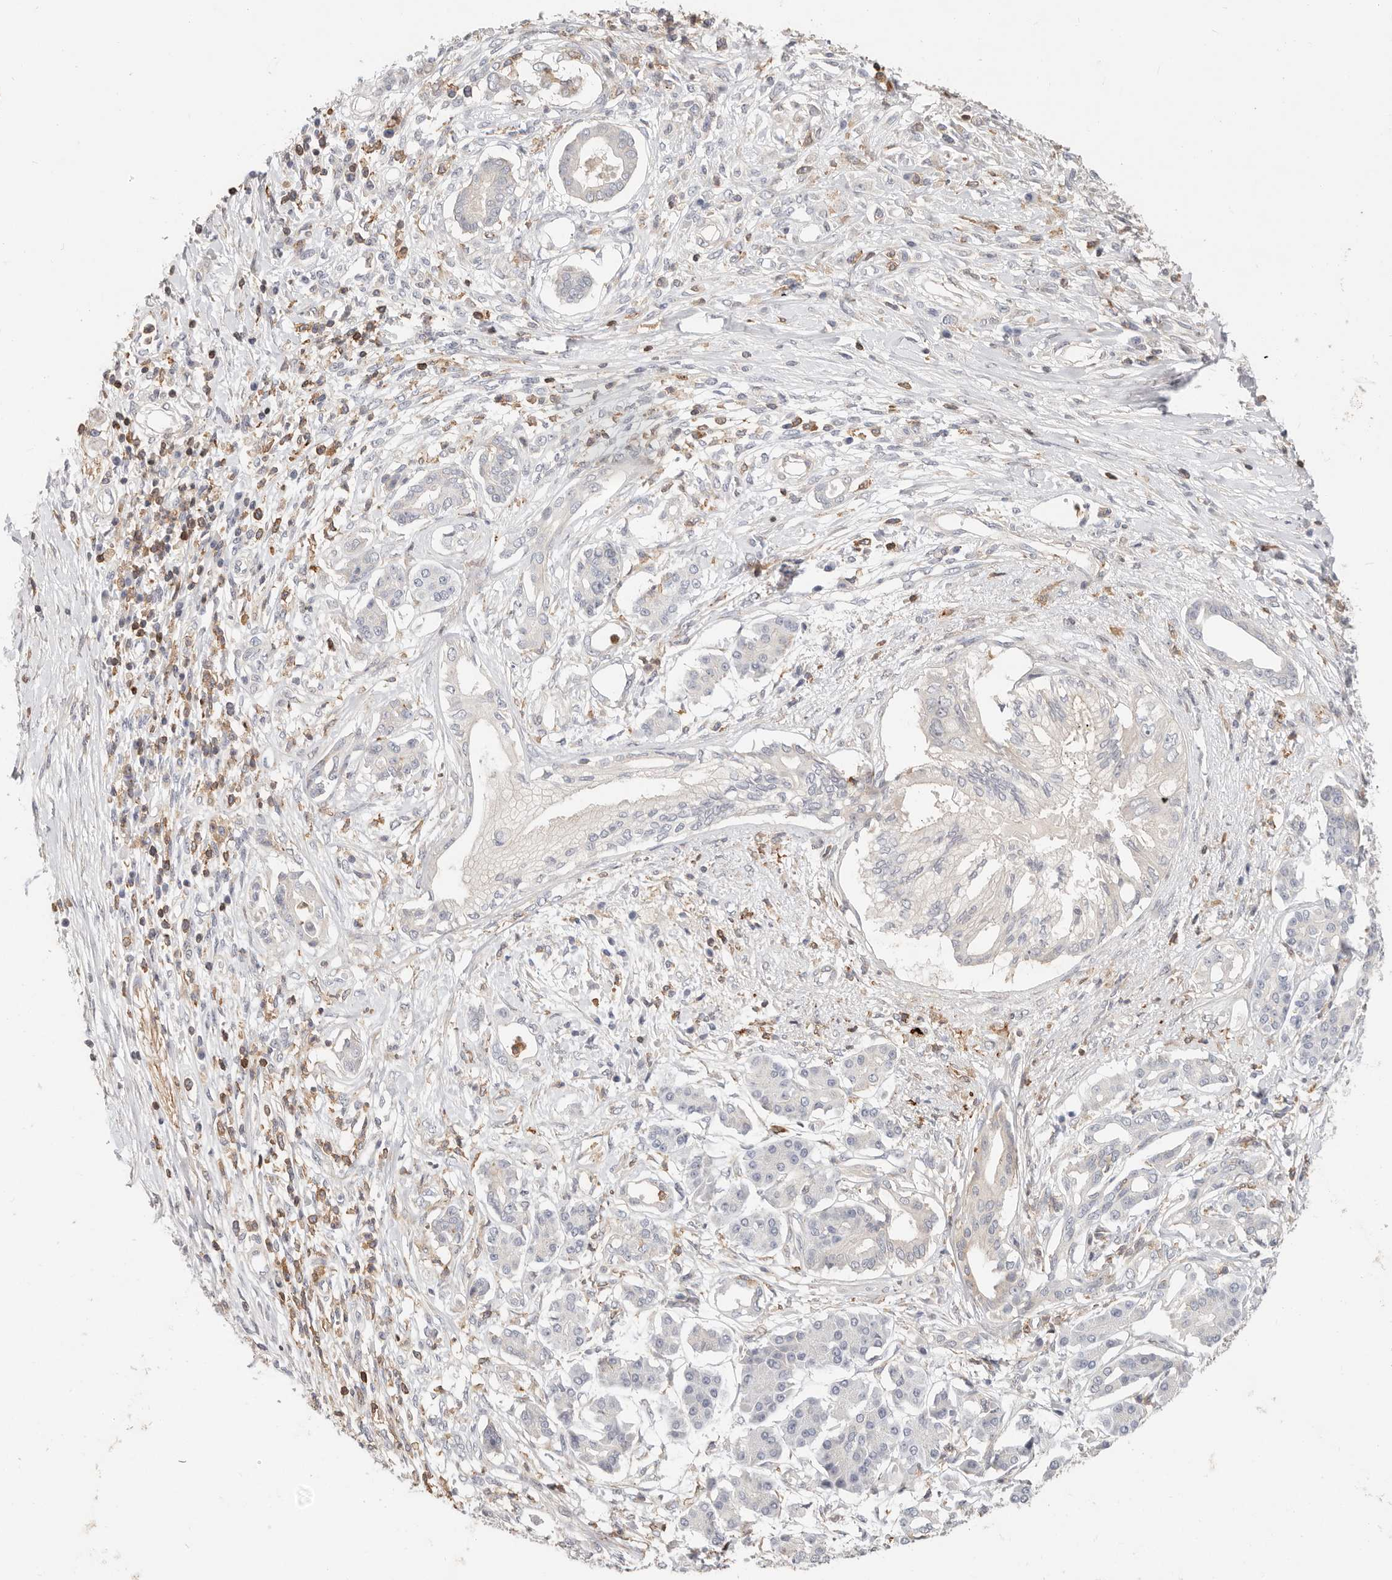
{"staining": {"intensity": "negative", "quantity": "none", "location": "none"}, "tissue": "pancreatic cancer", "cell_type": "Tumor cells", "image_type": "cancer", "snomed": [{"axis": "morphology", "description": "Adenocarcinoma, NOS"}, {"axis": "topography", "description": "Pancreas"}], "caption": "Tumor cells show no significant expression in pancreatic adenocarcinoma. Brightfield microscopy of IHC stained with DAB (3,3'-diaminobenzidine) (brown) and hematoxylin (blue), captured at high magnification.", "gene": "TMEM63B", "patient": {"sex": "female", "age": 56}}